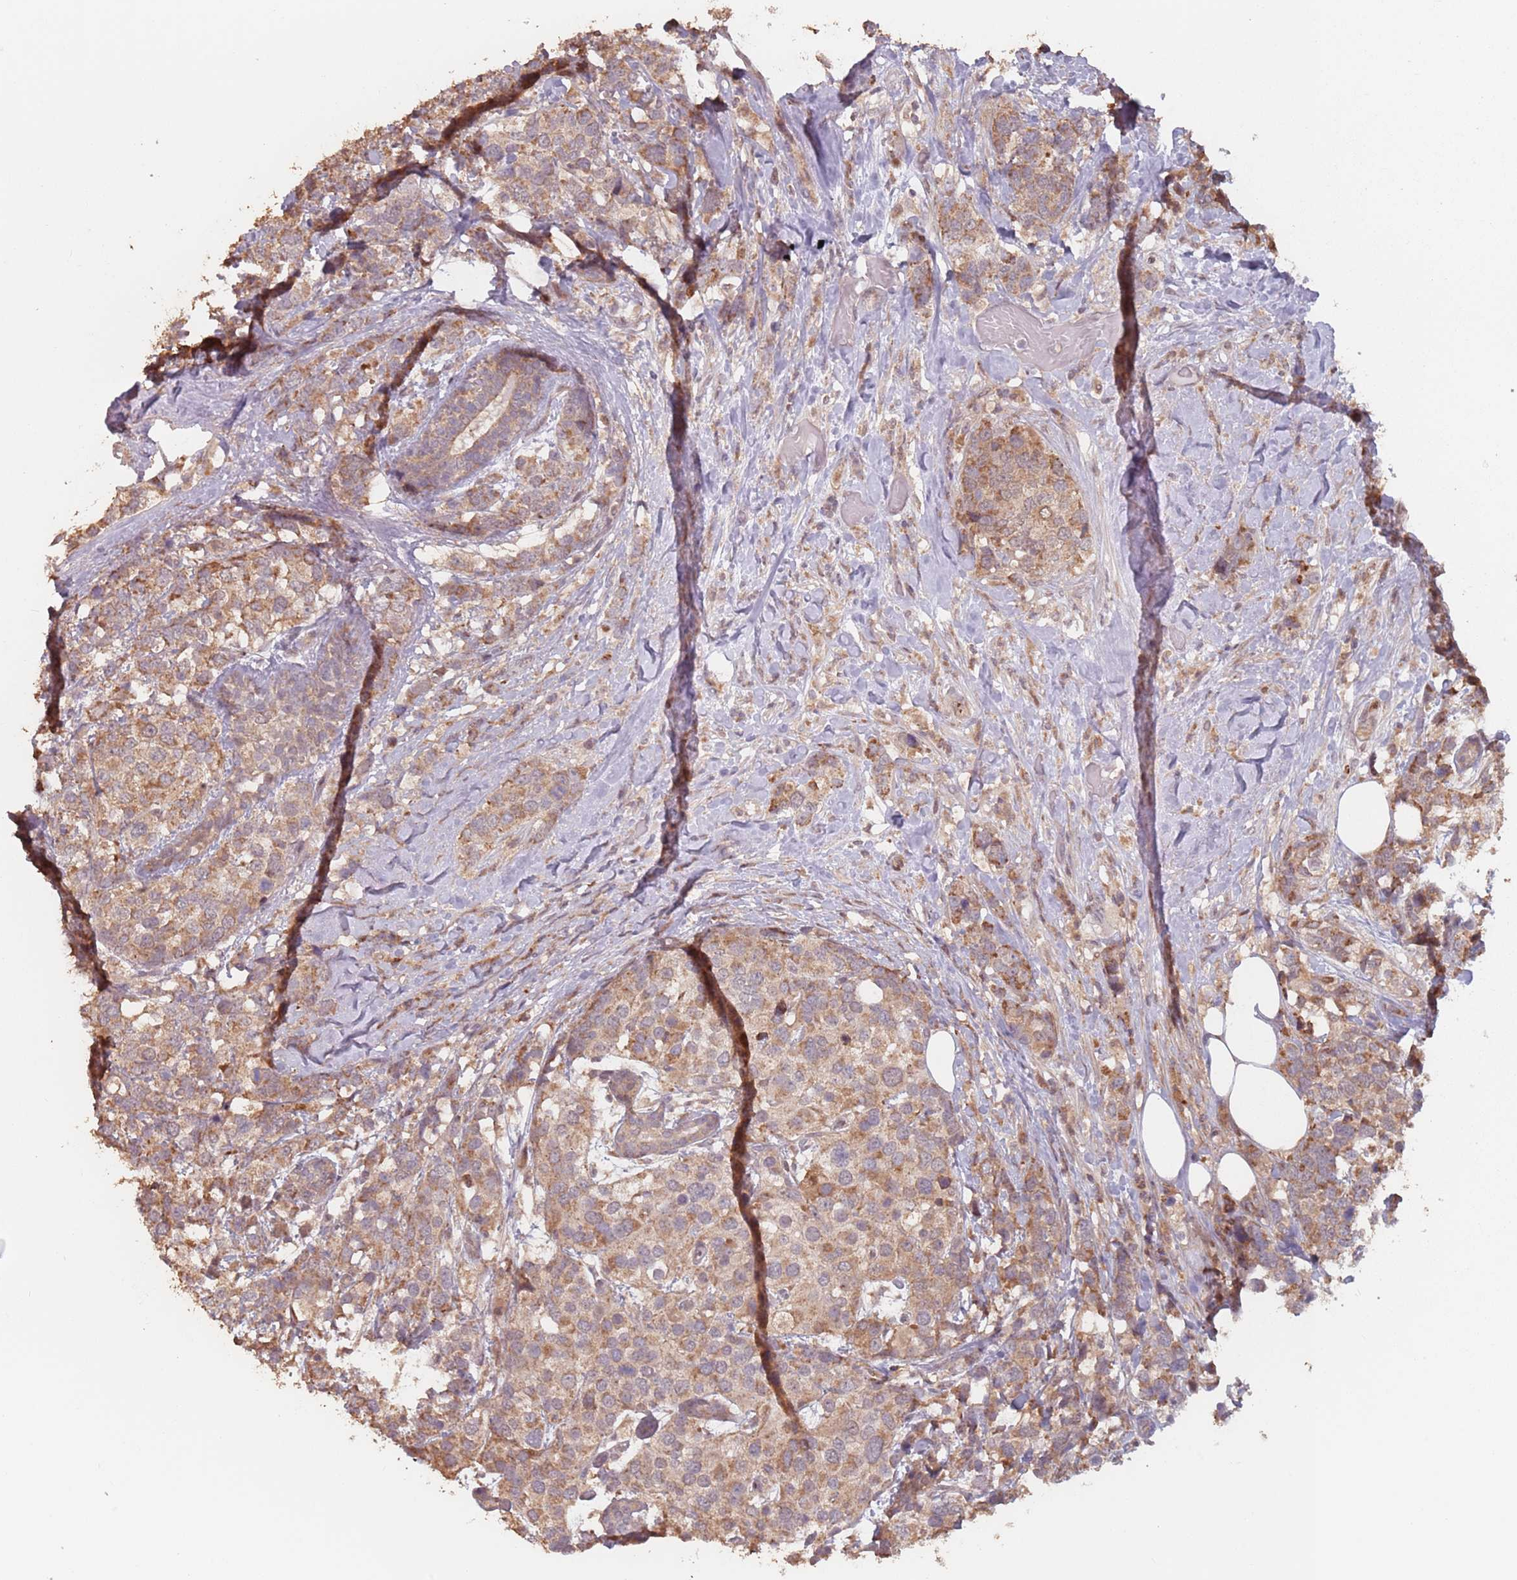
{"staining": {"intensity": "moderate", "quantity": ">75%", "location": "cytoplasmic/membranous"}, "tissue": "breast cancer", "cell_type": "Tumor cells", "image_type": "cancer", "snomed": [{"axis": "morphology", "description": "Lobular carcinoma"}, {"axis": "topography", "description": "Breast"}], "caption": "Breast lobular carcinoma stained for a protein shows moderate cytoplasmic/membranous positivity in tumor cells. (DAB = brown stain, brightfield microscopy at high magnification).", "gene": "VPS52", "patient": {"sex": "female", "age": 59}}